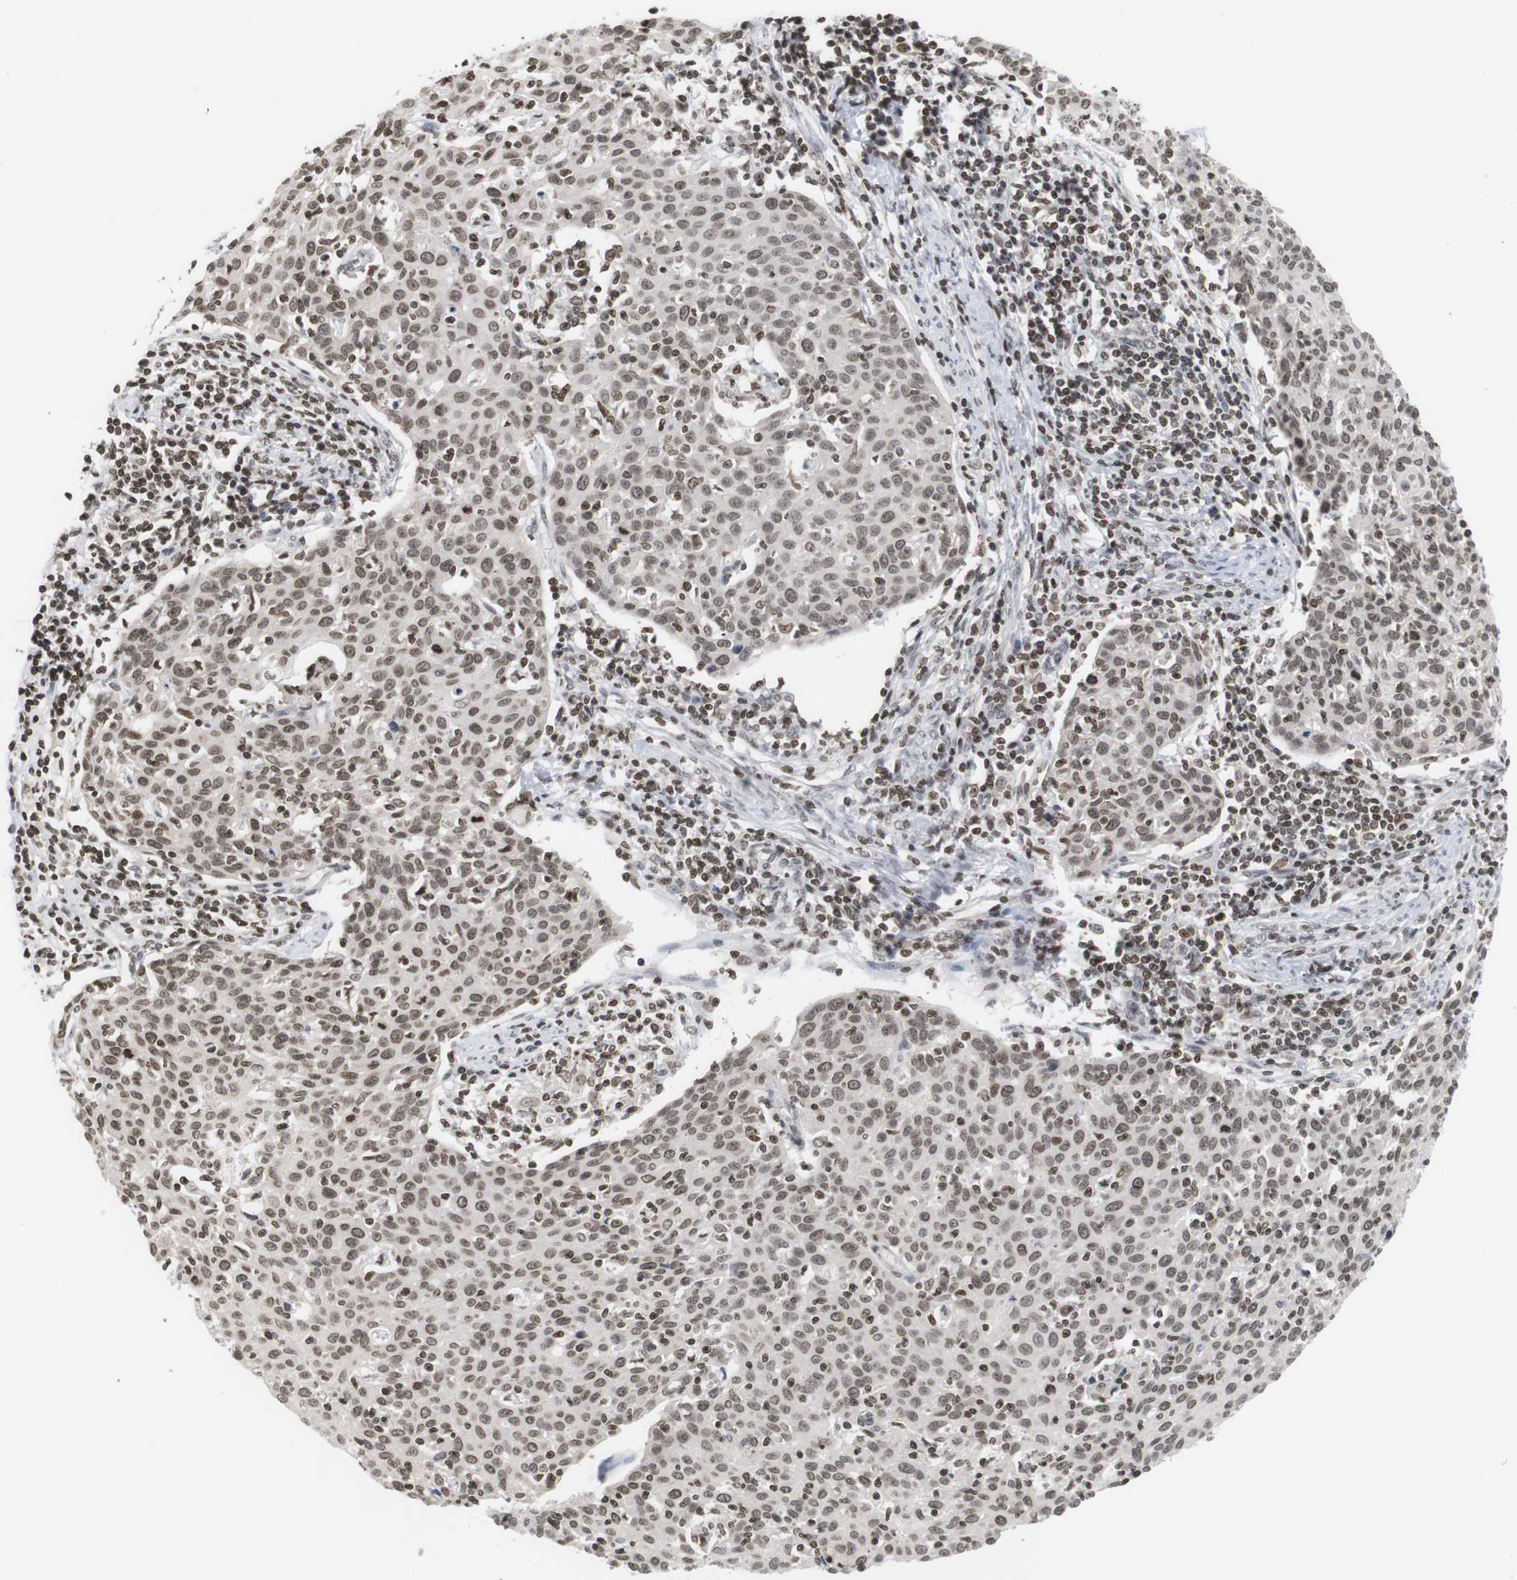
{"staining": {"intensity": "moderate", "quantity": ">75%", "location": "nuclear"}, "tissue": "cervical cancer", "cell_type": "Tumor cells", "image_type": "cancer", "snomed": [{"axis": "morphology", "description": "Squamous cell carcinoma, NOS"}, {"axis": "topography", "description": "Cervix"}], "caption": "Moderate nuclear staining for a protein is appreciated in about >75% of tumor cells of cervical cancer (squamous cell carcinoma) using immunohistochemistry (IHC).", "gene": "ETV5", "patient": {"sex": "female", "age": 38}}